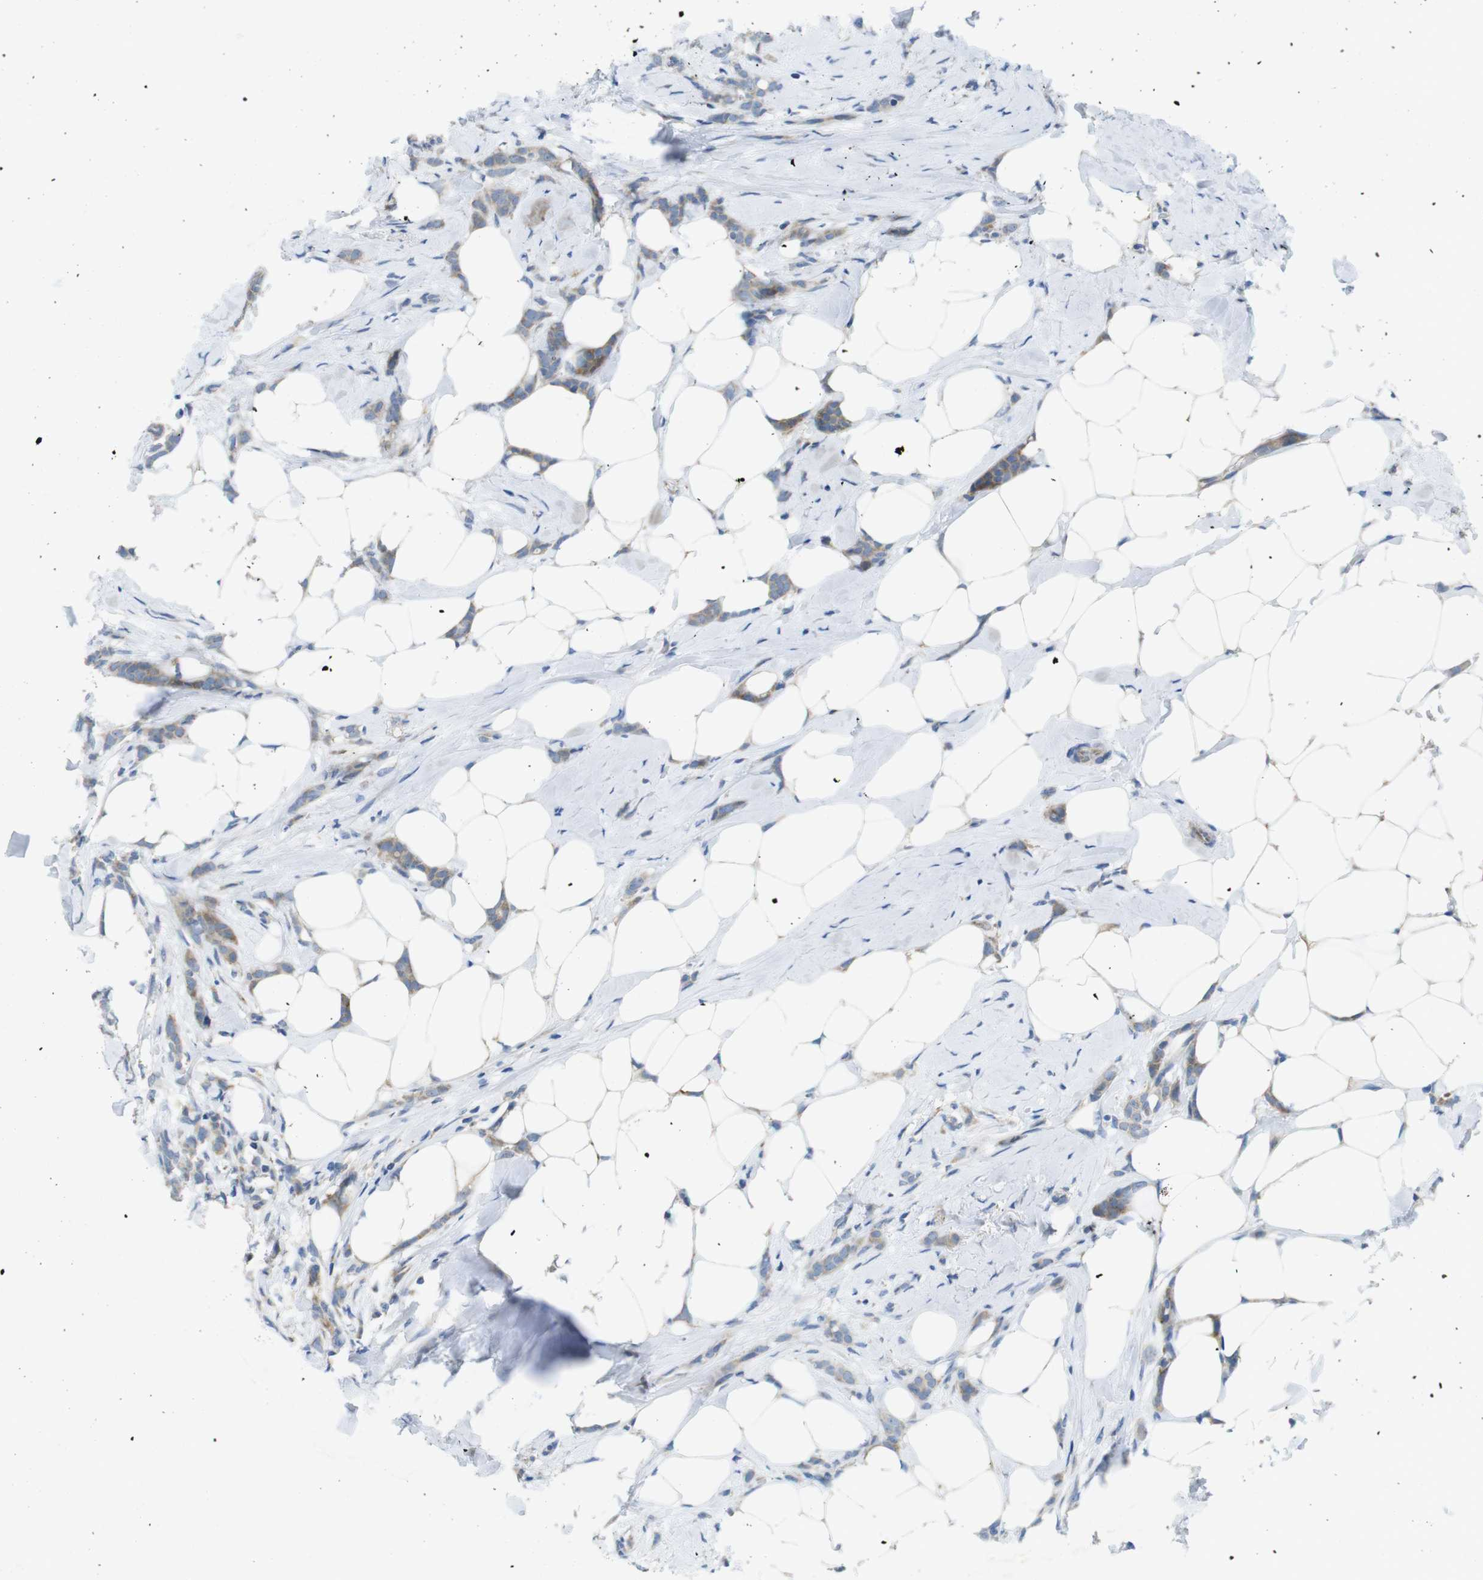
{"staining": {"intensity": "weak", "quantity": ">75%", "location": "cytoplasmic/membranous"}, "tissue": "breast cancer", "cell_type": "Tumor cells", "image_type": "cancer", "snomed": [{"axis": "morphology", "description": "Lobular carcinoma, in situ"}, {"axis": "morphology", "description": "Lobular carcinoma"}, {"axis": "topography", "description": "Breast"}], "caption": "DAB (3,3'-diaminobenzidine) immunohistochemical staining of breast cancer displays weak cytoplasmic/membranous protein staining in approximately >75% of tumor cells. Using DAB (3,3'-diaminobenzidine) (brown) and hematoxylin (blue) stains, captured at high magnification using brightfield microscopy.", "gene": "MARCHF1", "patient": {"sex": "female", "age": 41}}